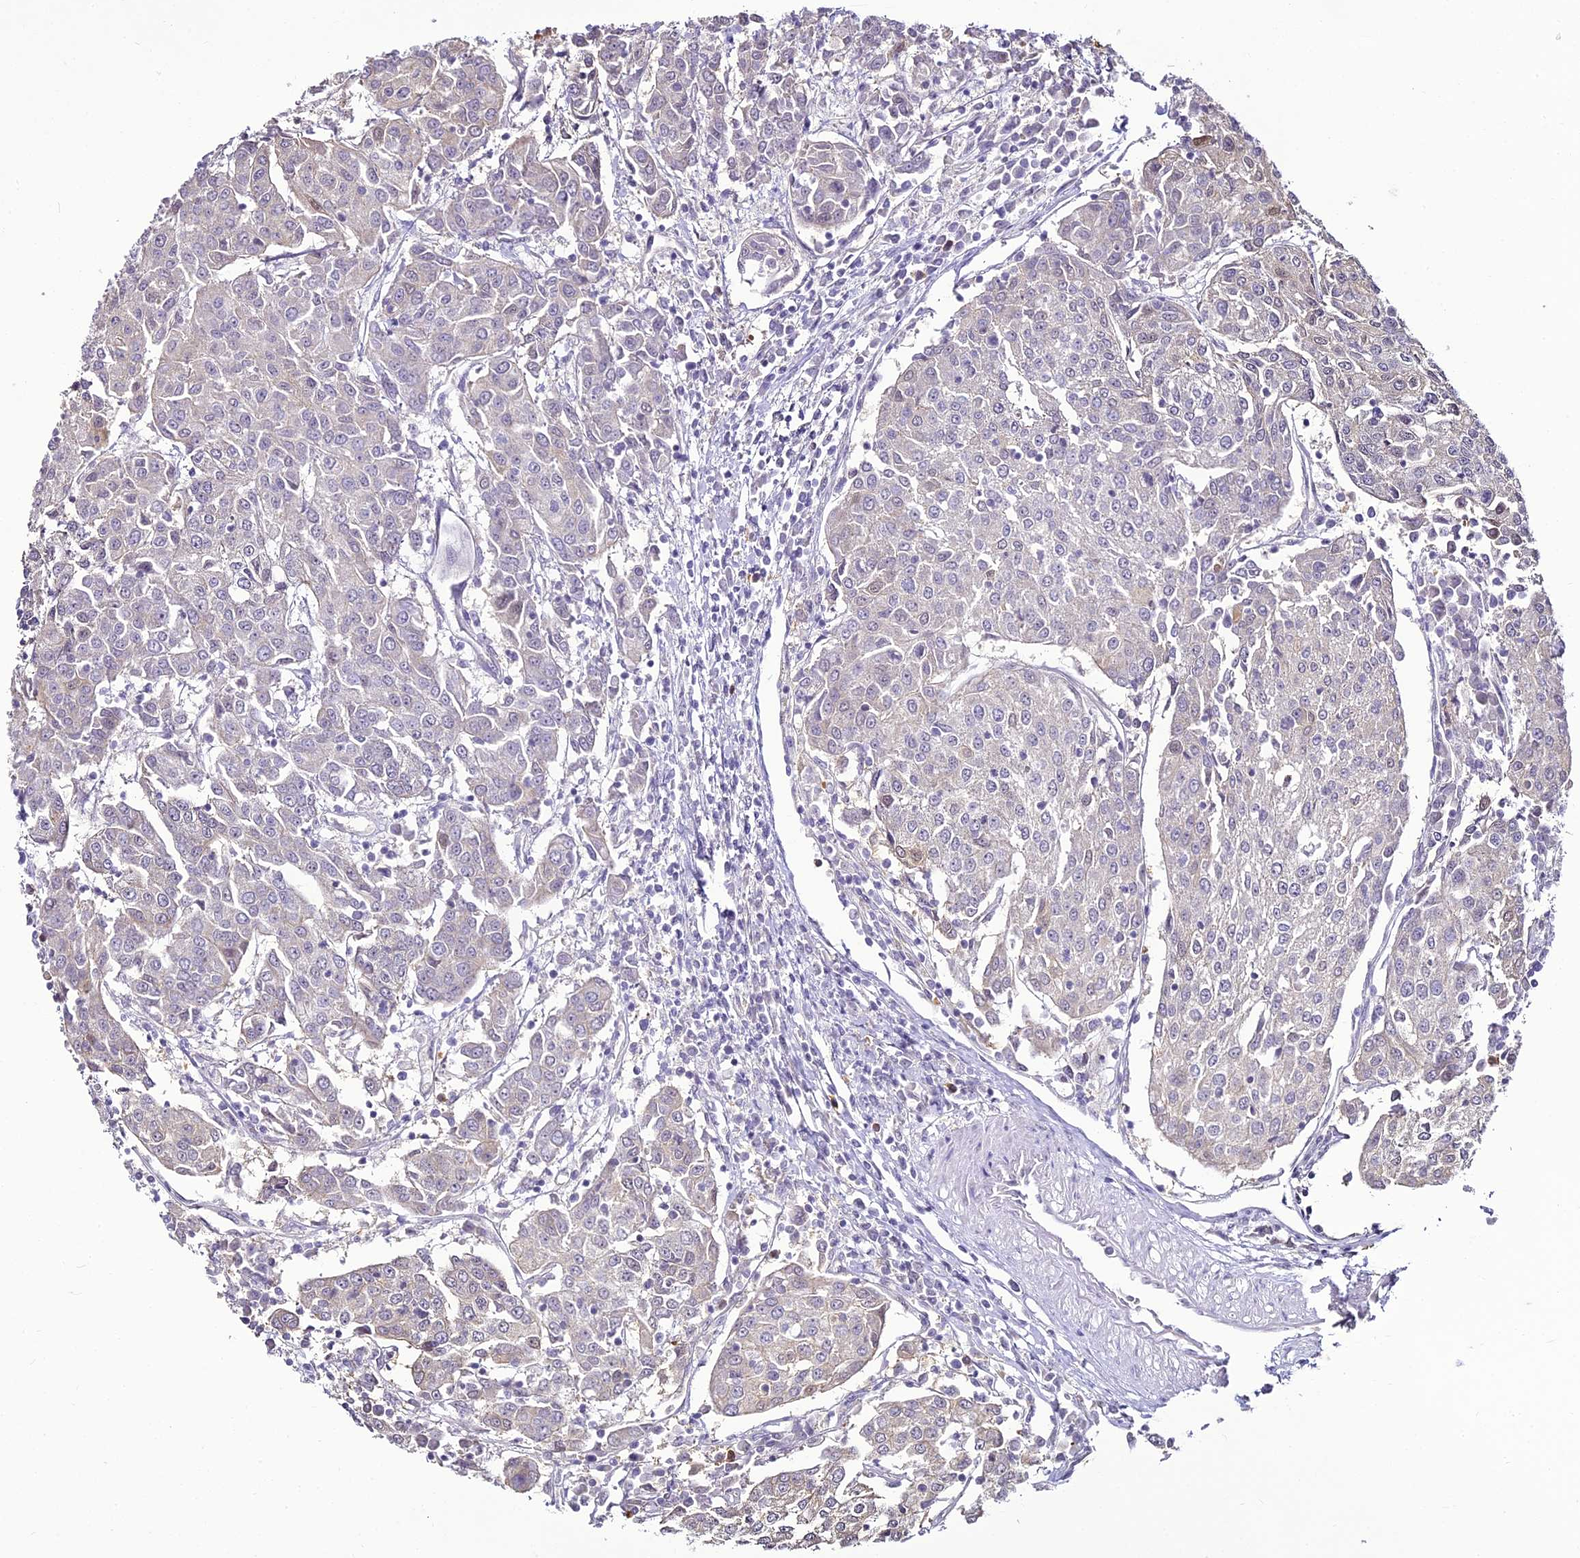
{"staining": {"intensity": "negative", "quantity": "none", "location": "none"}, "tissue": "urothelial cancer", "cell_type": "Tumor cells", "image_type": "cancer", "snomed": [{"axis": "morphology", "description": "Urothelial carcinoma, High grade"}, {"axis": "topography", "description": "Urinary bladder"}], "caption": "Tumor cells are negative for brown protein staining in urothelial cancer.", "gene": "BCDIN3D", "patient": {"sex": "female", "age": 85}}